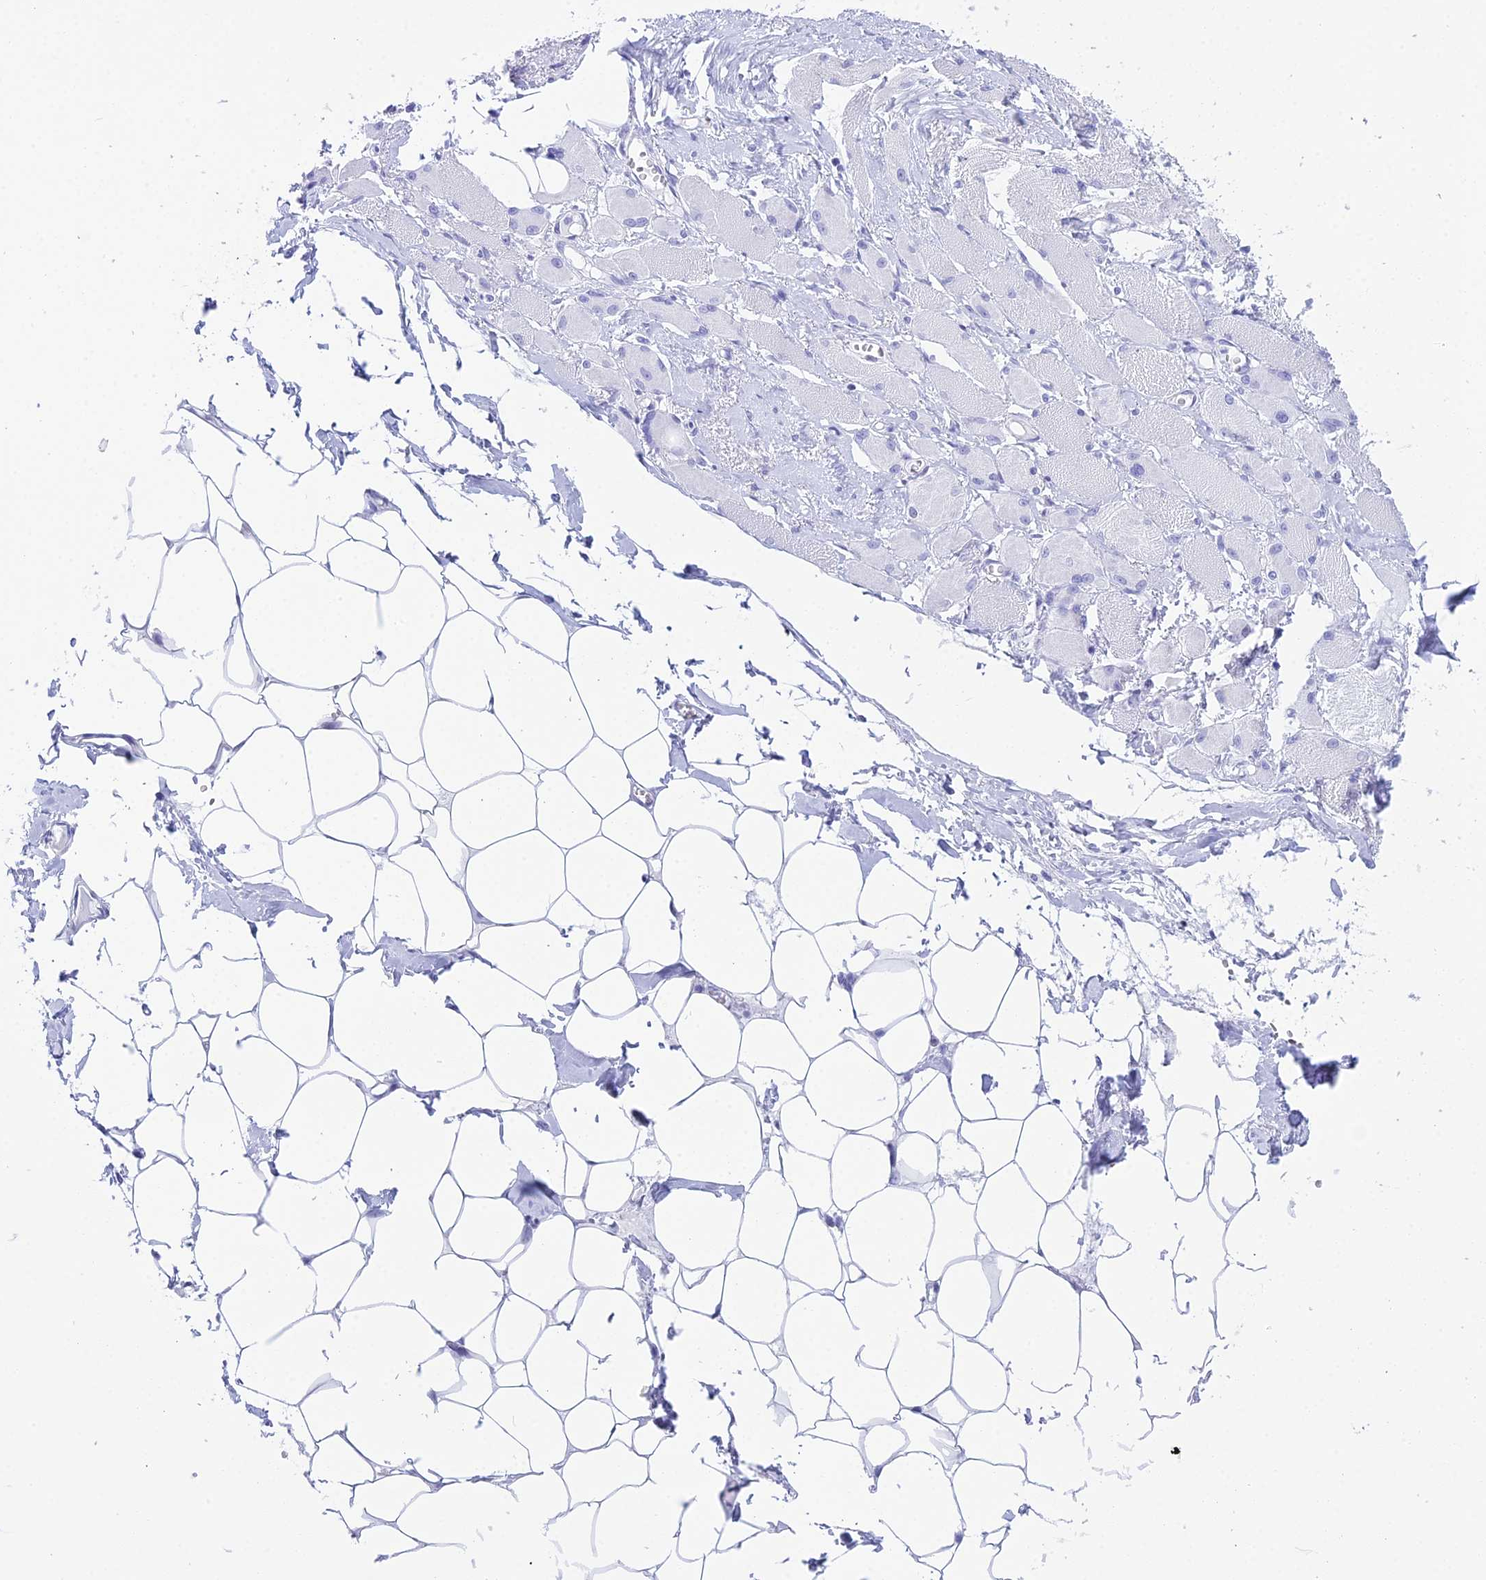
{"staining": {"intensity": "negative", "quantity": "none", "location": "none"}, "tissue": "skeletal muscle", "cell_type": "Myocytes", "image_type": "normal", "snomed": [{"axis": "morphology", "description": "Normal tissue, NOS"}, {"axis": "morphology", "description": "Basal cell carcinoma"}, {"axis": "topography", "description": "Skeletal muscle"}], "caption": "Protein analysis of unremarkable skeletal muscle demonstrates no significant staining in myocytes. (Brightfield microscopy of DAB (3,3'-diaminobenzidine) immunohistochemistry (IHC) at high magnification).", "gene": "RNPS1", "patient": {"sex": "female", "age": 64}}